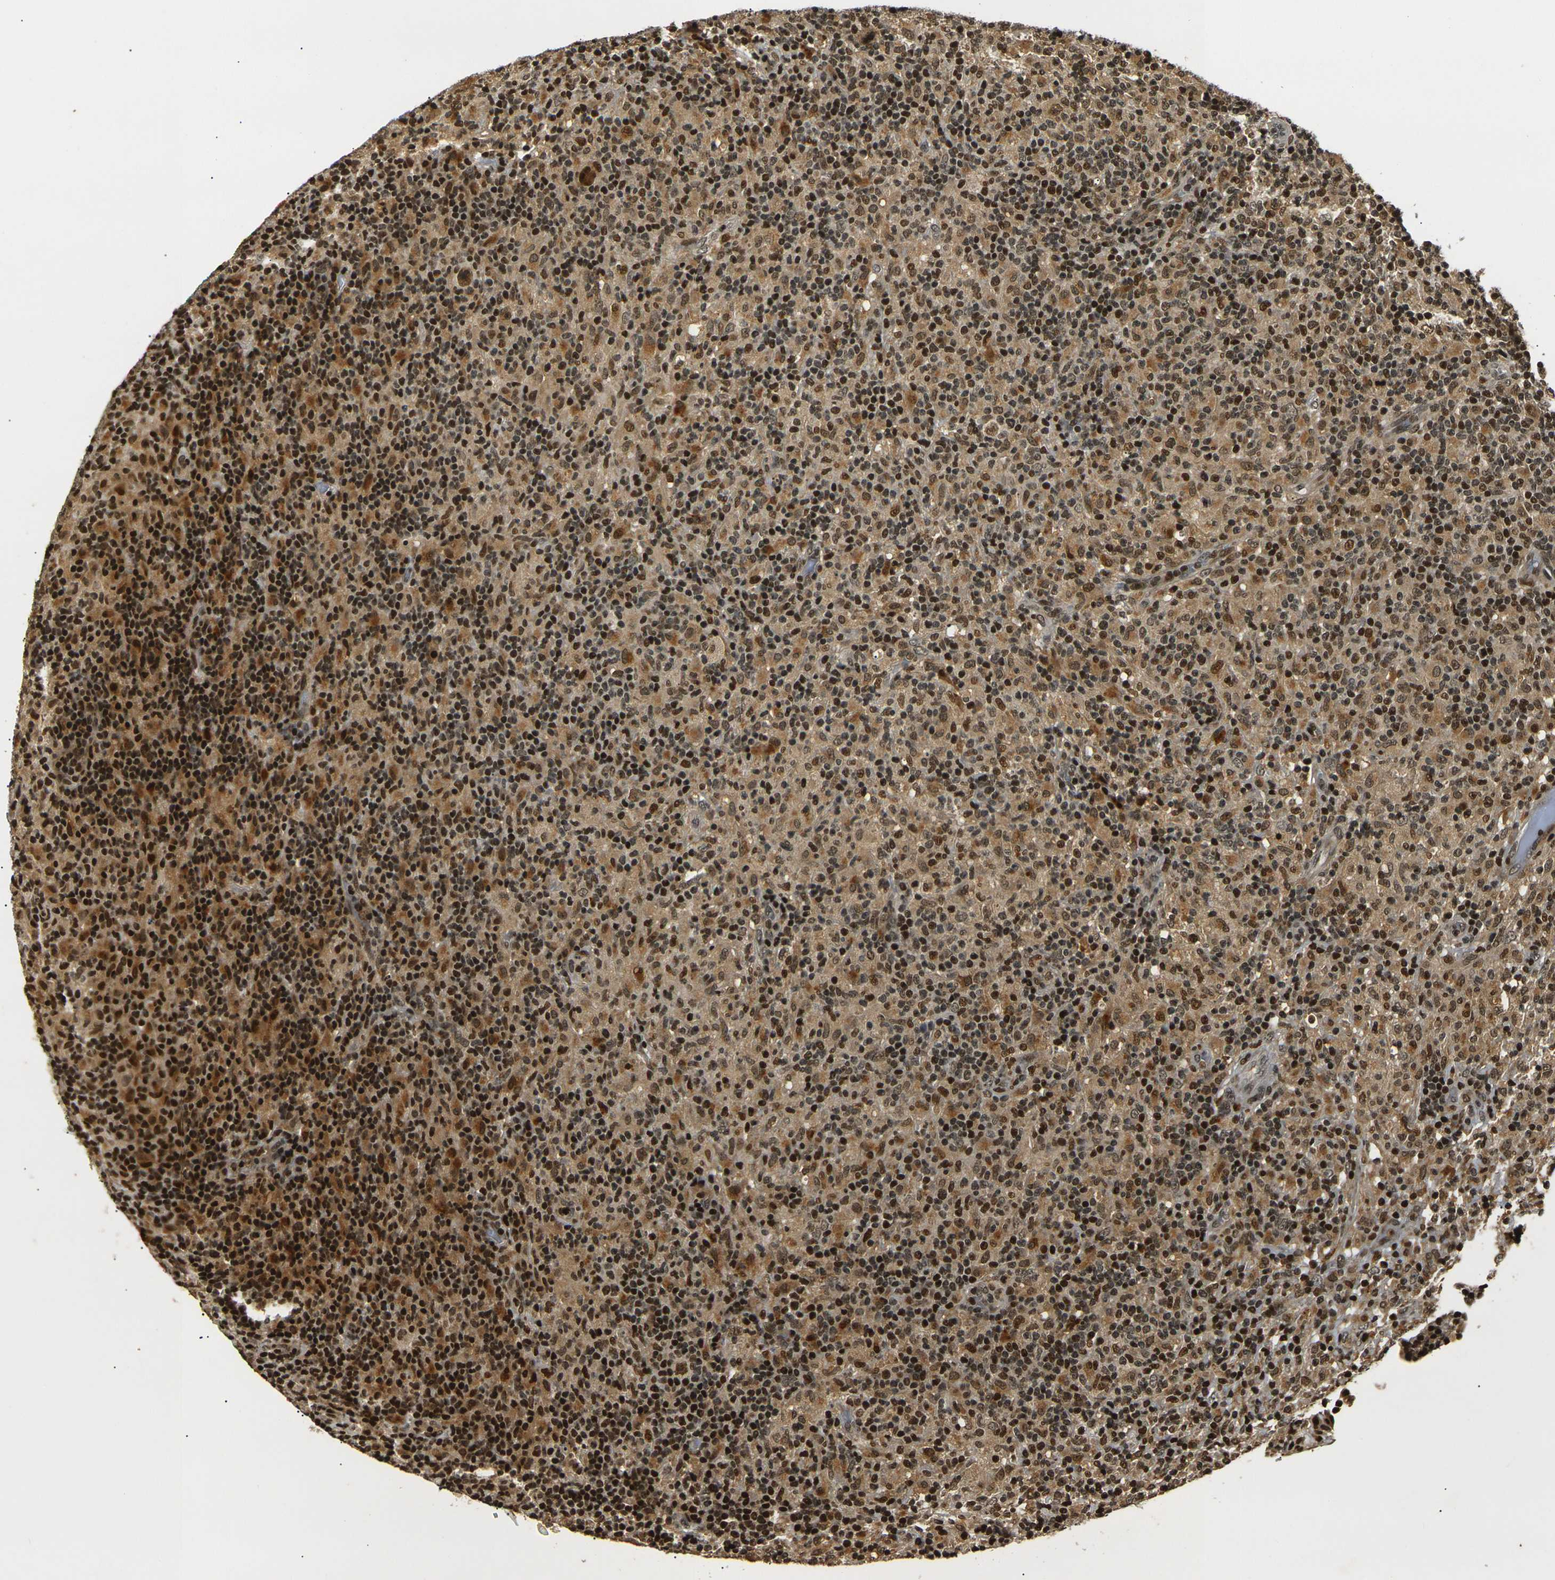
{"staining": {"intensity": "moderate", "quantity": ">75%", "location": "nuclear"}, "tissue": "lymphoma", "cell_type": "Tumor cells", "image_type": "cancer", "snomed": [{"axis": "morphology", "description": "Hodgkin's disease, NOS"}, {"axis": "topography", "description": "Lymph node"}], "caption": "Immunohistochemical staining of lymphoma displays moderate nuclear protein expression in approximately >75% of tumor cells. (DAB IHC, brown staining for protein, blue staining for nuclei).", "gene": "ACTL6A", "patient": {"sex": "male", "age": 70}}